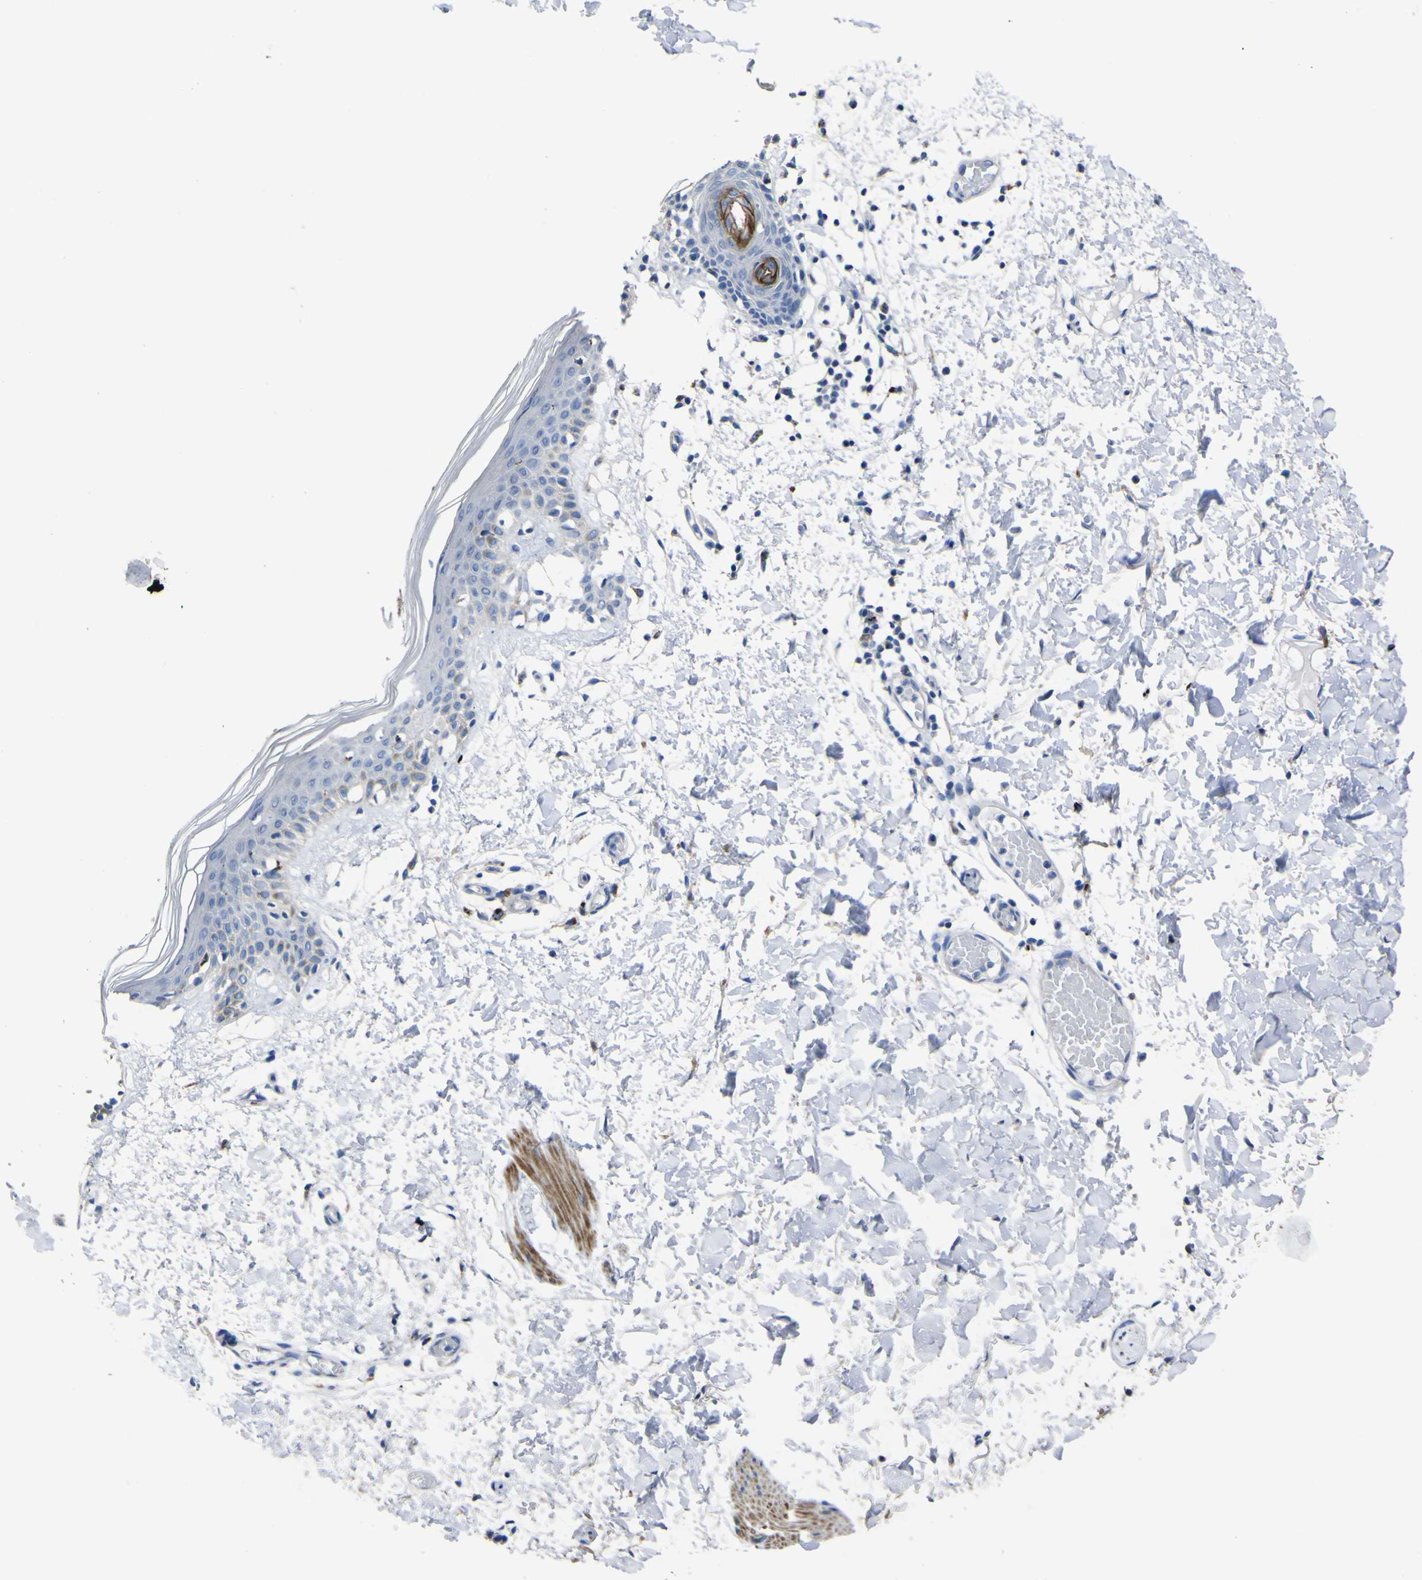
{"staining": {"intensity": "negative", "quantity": "none", "location": "none"}, "tissue": "skin", "cell_type": "Fibroblasts", "image_type": "normal", "snomed": [{"axis": "morphology", "description": "Normal tissue, NOS"}, {"axis": "topography", "description": "Skin"}], "caption": "DAB (3,3'-diaminobenzidine) immunohistochemical staining of unremarkable human skin shows no significant positivity in fibroblasts.", "gene": "AGO4", "patient": {"sex": "male", "age": 53}}